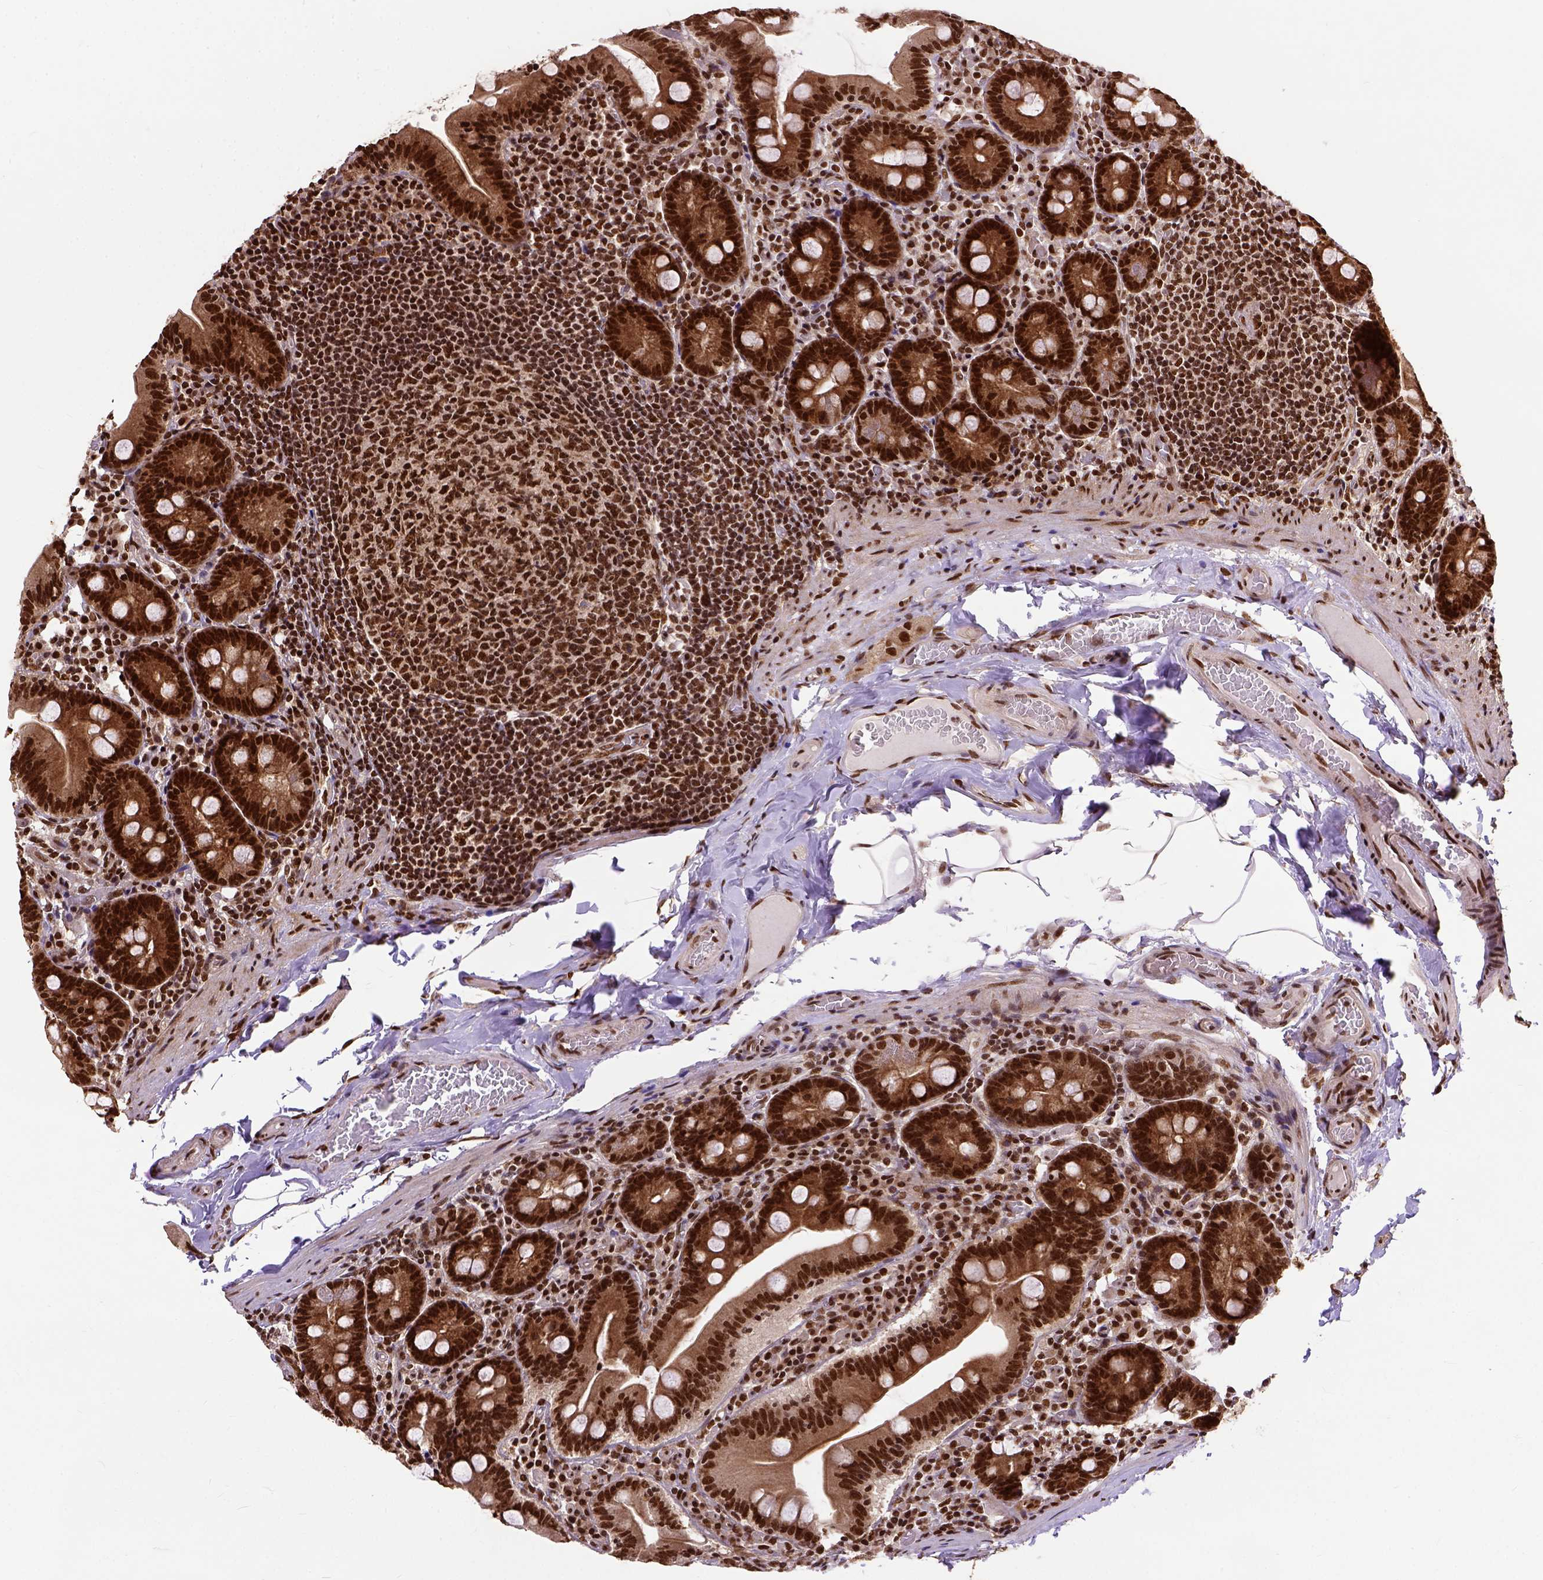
{"staining": {"intensity": "strong", "quantity": ">75%", "location": "nuclear"}, "tissue": "small intestine", "cell_type": "Glandular cells", "image_type": "normal", "snomed": [{"axis": "morphology", "description": "Normal tissue, NOS"}, {"axis": "topography", "description": "Small intestine"}], "caption": "Protein analysis of benign small intestine shows strong nuclear expression in about >75% of glandular cells.", "gene": "NACC1", "patient": {"sex": "male", "age": 37}}